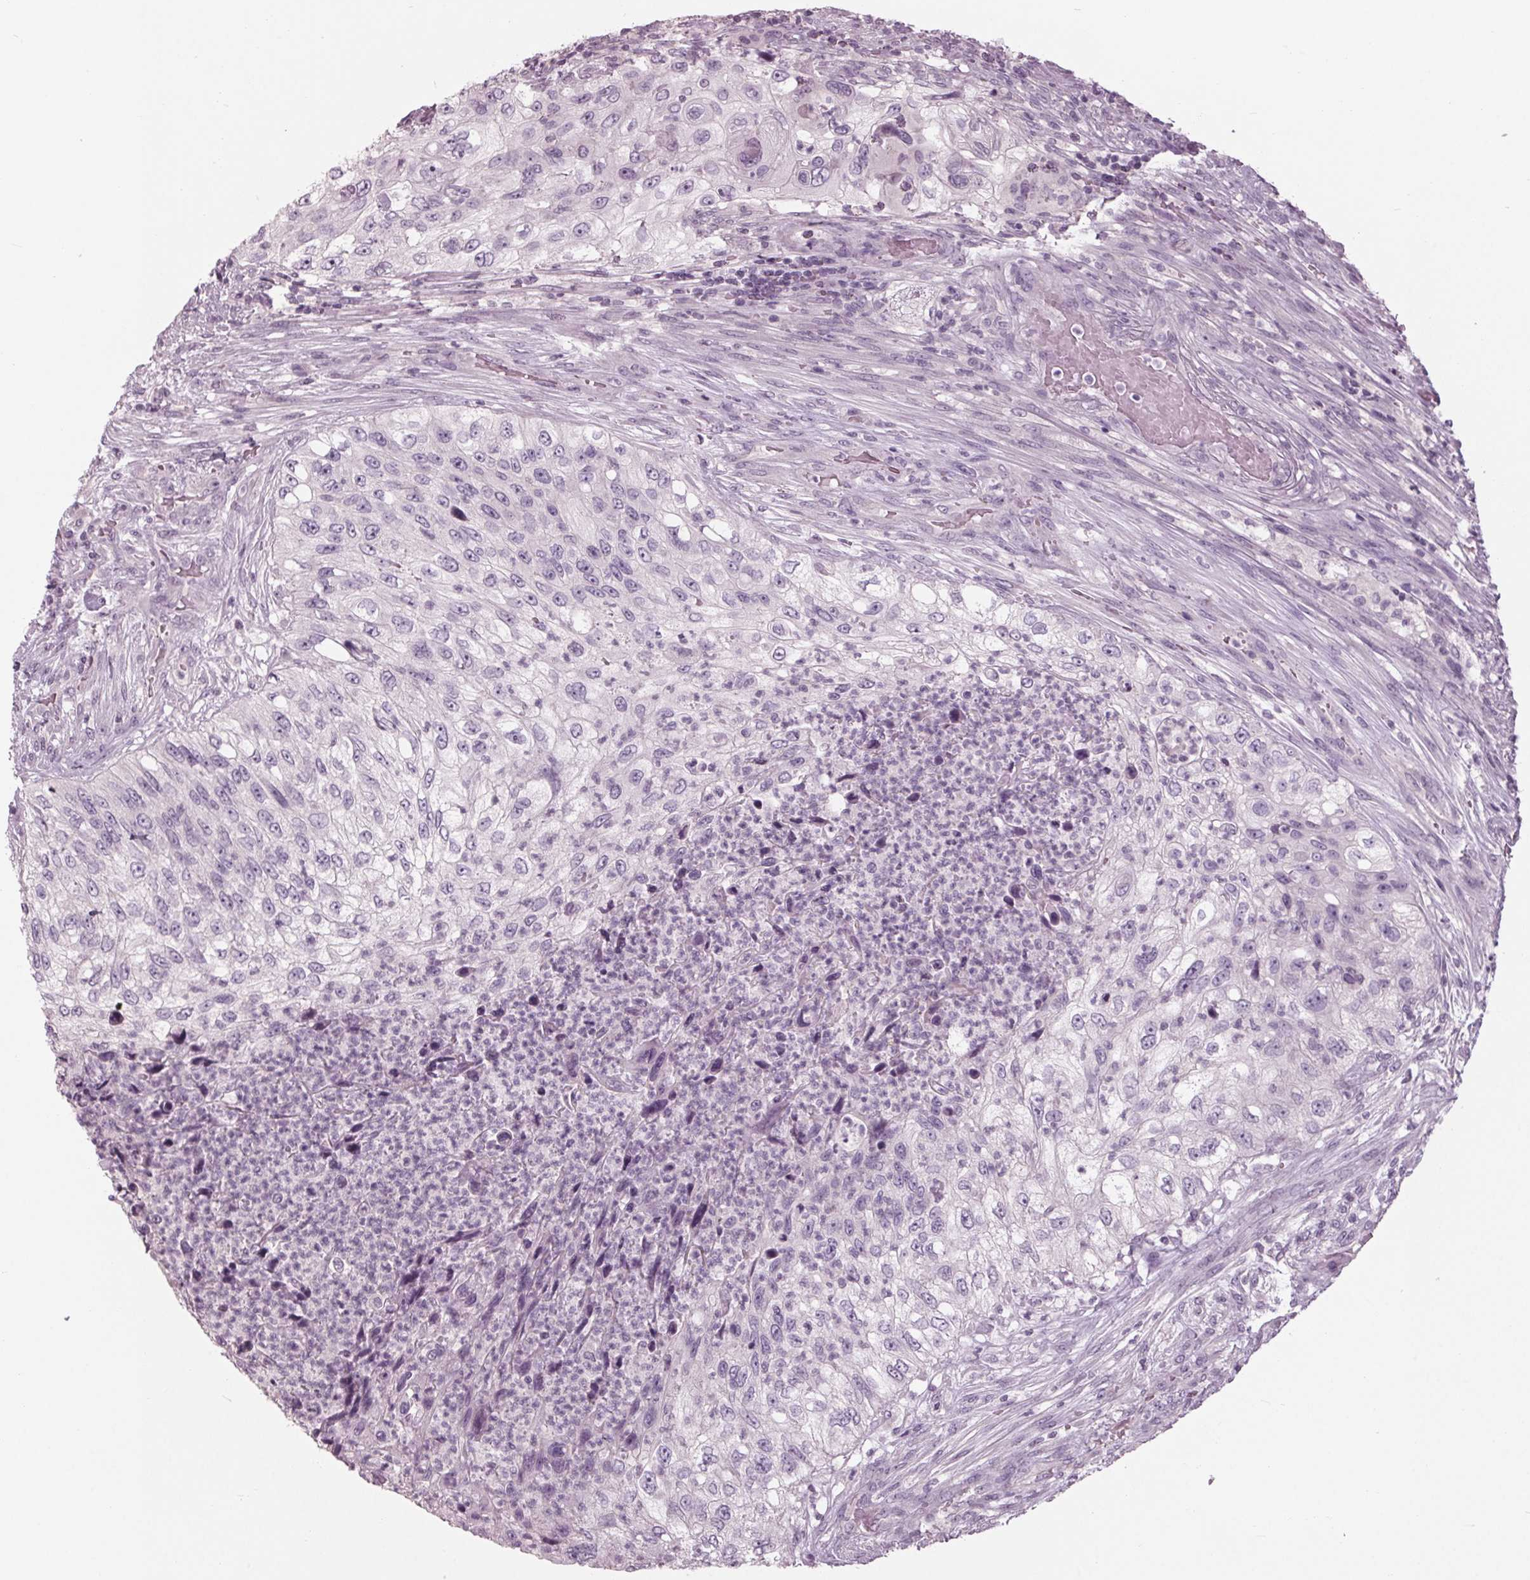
{"staining": {"intensity": "negative", "quantity": "none", "location": "none"}, "tissue": "urothelial cancer", "cell_type": "Tumor cells", "image_type": "cancer", "snomed": [{"axis": "morphology", "description": "Urothelial carcinoma, High grade"}, {"axis": "topography", "description": "Urinary bladder"}], "caption": "IHC of urothelial cancer shows no staining in tumor cells.", "gene": "TNNC2", "patient": {"sex": "female", "age": 60}}